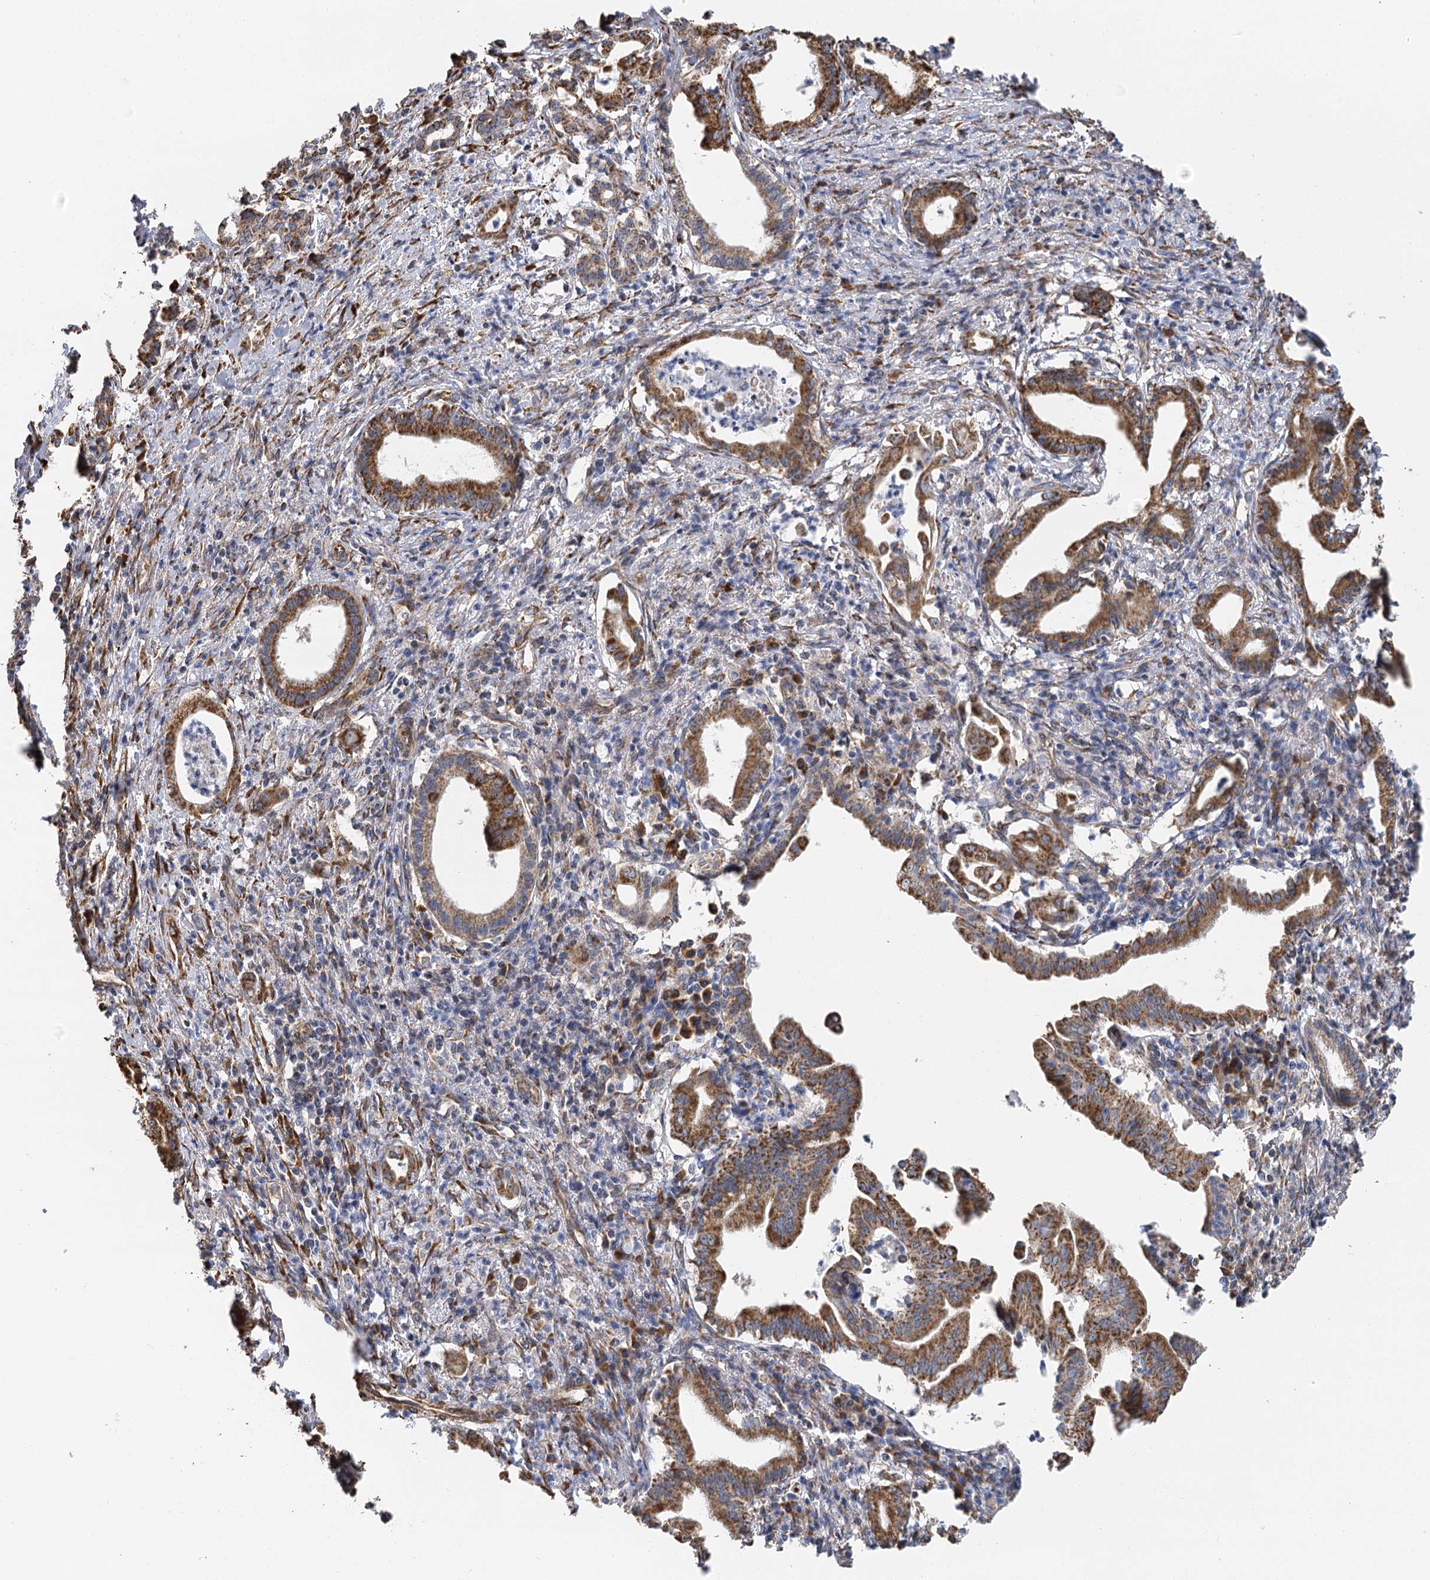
{"staining": {"intensity": "moderate", "quantity": ">75%", "location": "cytoplasmic/membranous"}, "tissue": "pancreatic cancer", "cell_type": "Tumor cells", "image_type": "cancer", "snomed": [{"axis": "morphology", "description": "Adenocarcinoma, NOS"}, {"axis": "topography", "description": "Pancreas"}], "caption": "IHC staining of pancreatic cancer, which displays medium levels of moderate cytoplasmic/membranous expression in about >75% of tumor cells indicating moderate cytoplasmic/membranous protein expression. The staining was performed using DAB (brown) for protein detection and nuclei were counterstained in hematoxylin (blue).", "gene": "IL11RA", "patient": {"sex": "female", "age": 55}}